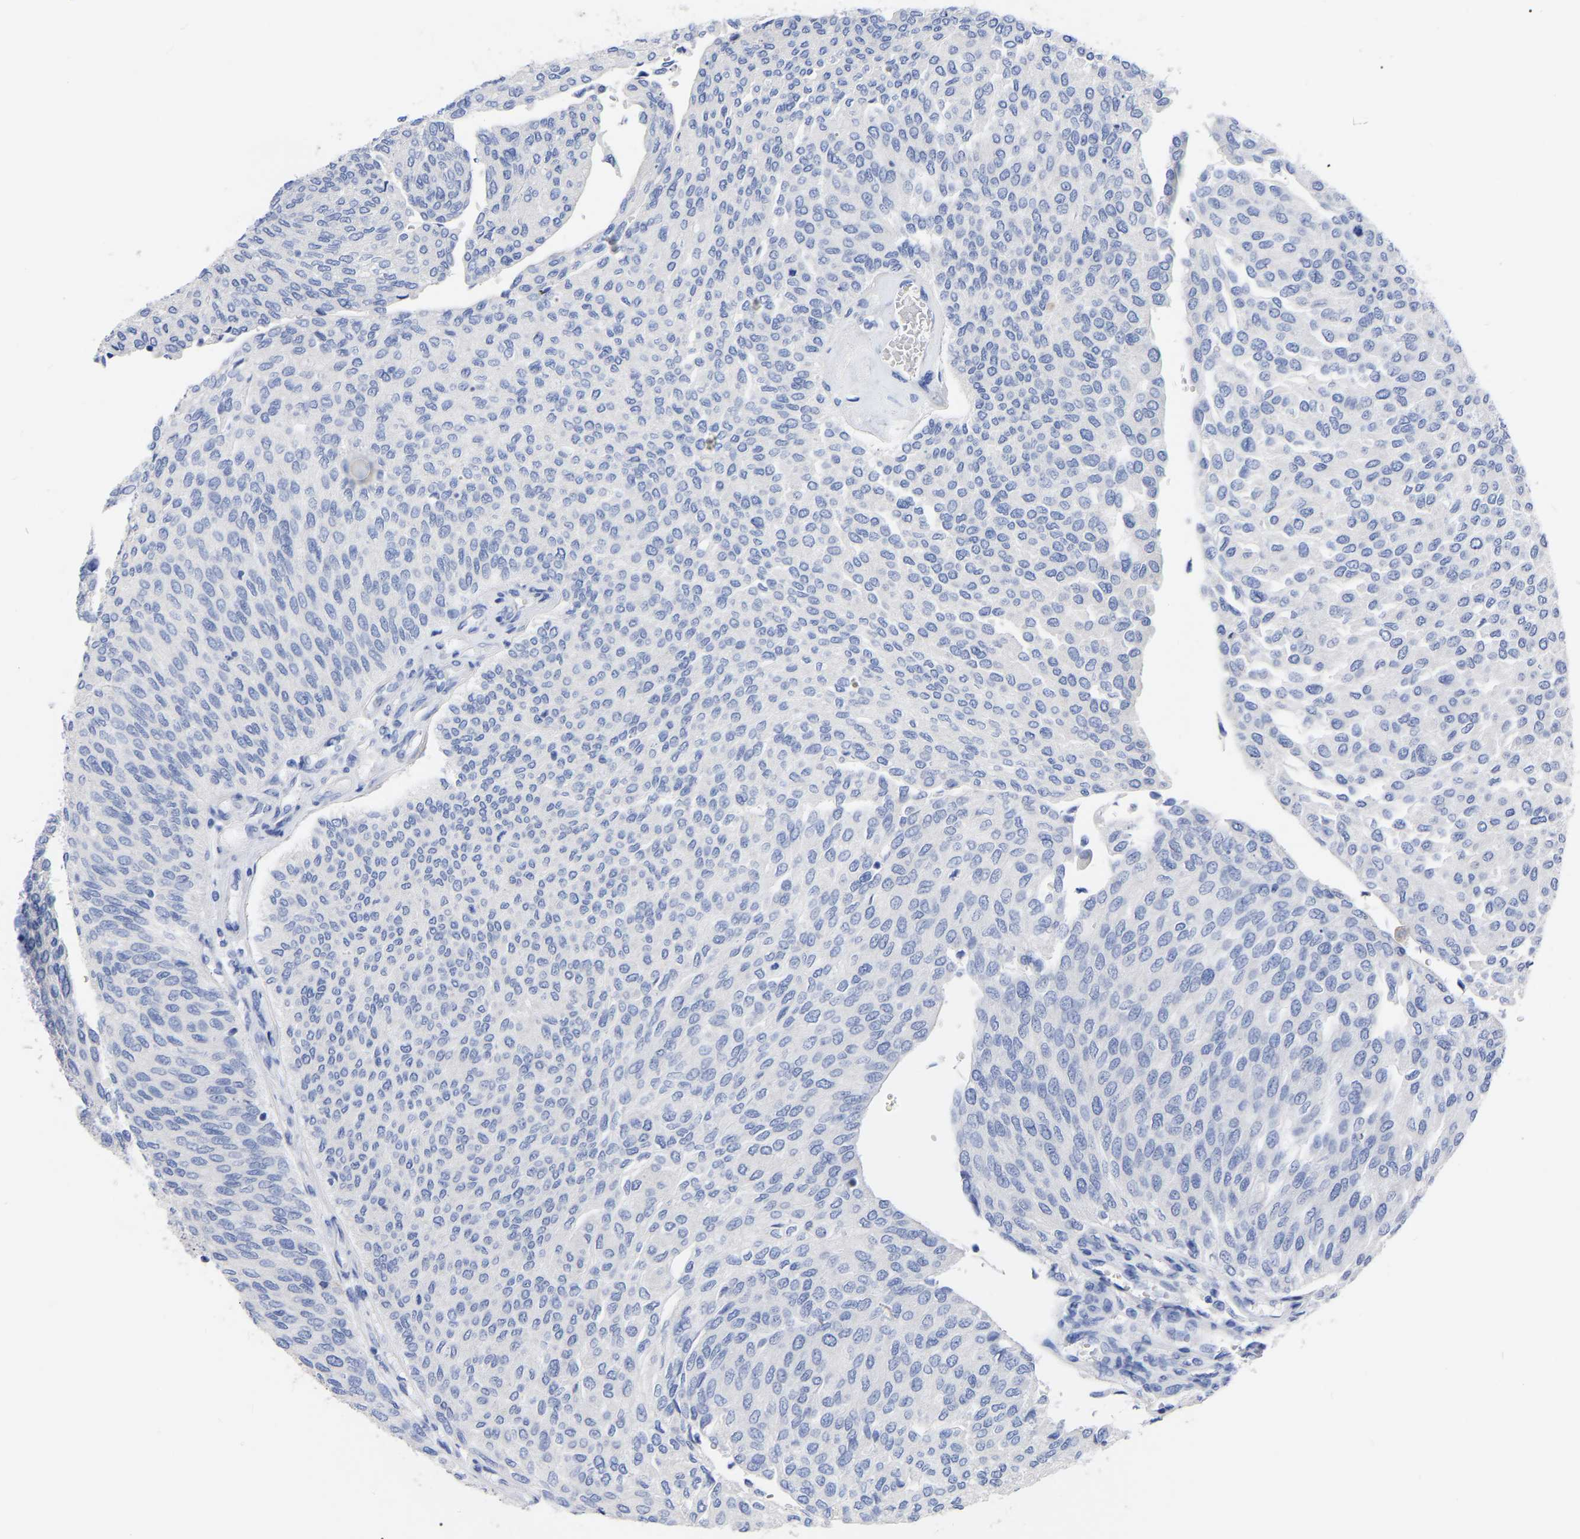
{"staining": {"intensity": "negative", "quantity": "none", "location": "none"}, "tissue": "urothelial cancer", "cell_type": "Tumor cells", "image_type": "cancer", "snomed": [{"axis": "morphology", "description": "Urothelial carcinoma, Low grade"}, {"axis": "topography", "description": "Urinary bladder"}], "caption": "IHC of human urothelial cancer demonstrates no staining in tumor cells.", "gene": "ANXA13", "patient": {"sex": "female", "age": 79}}